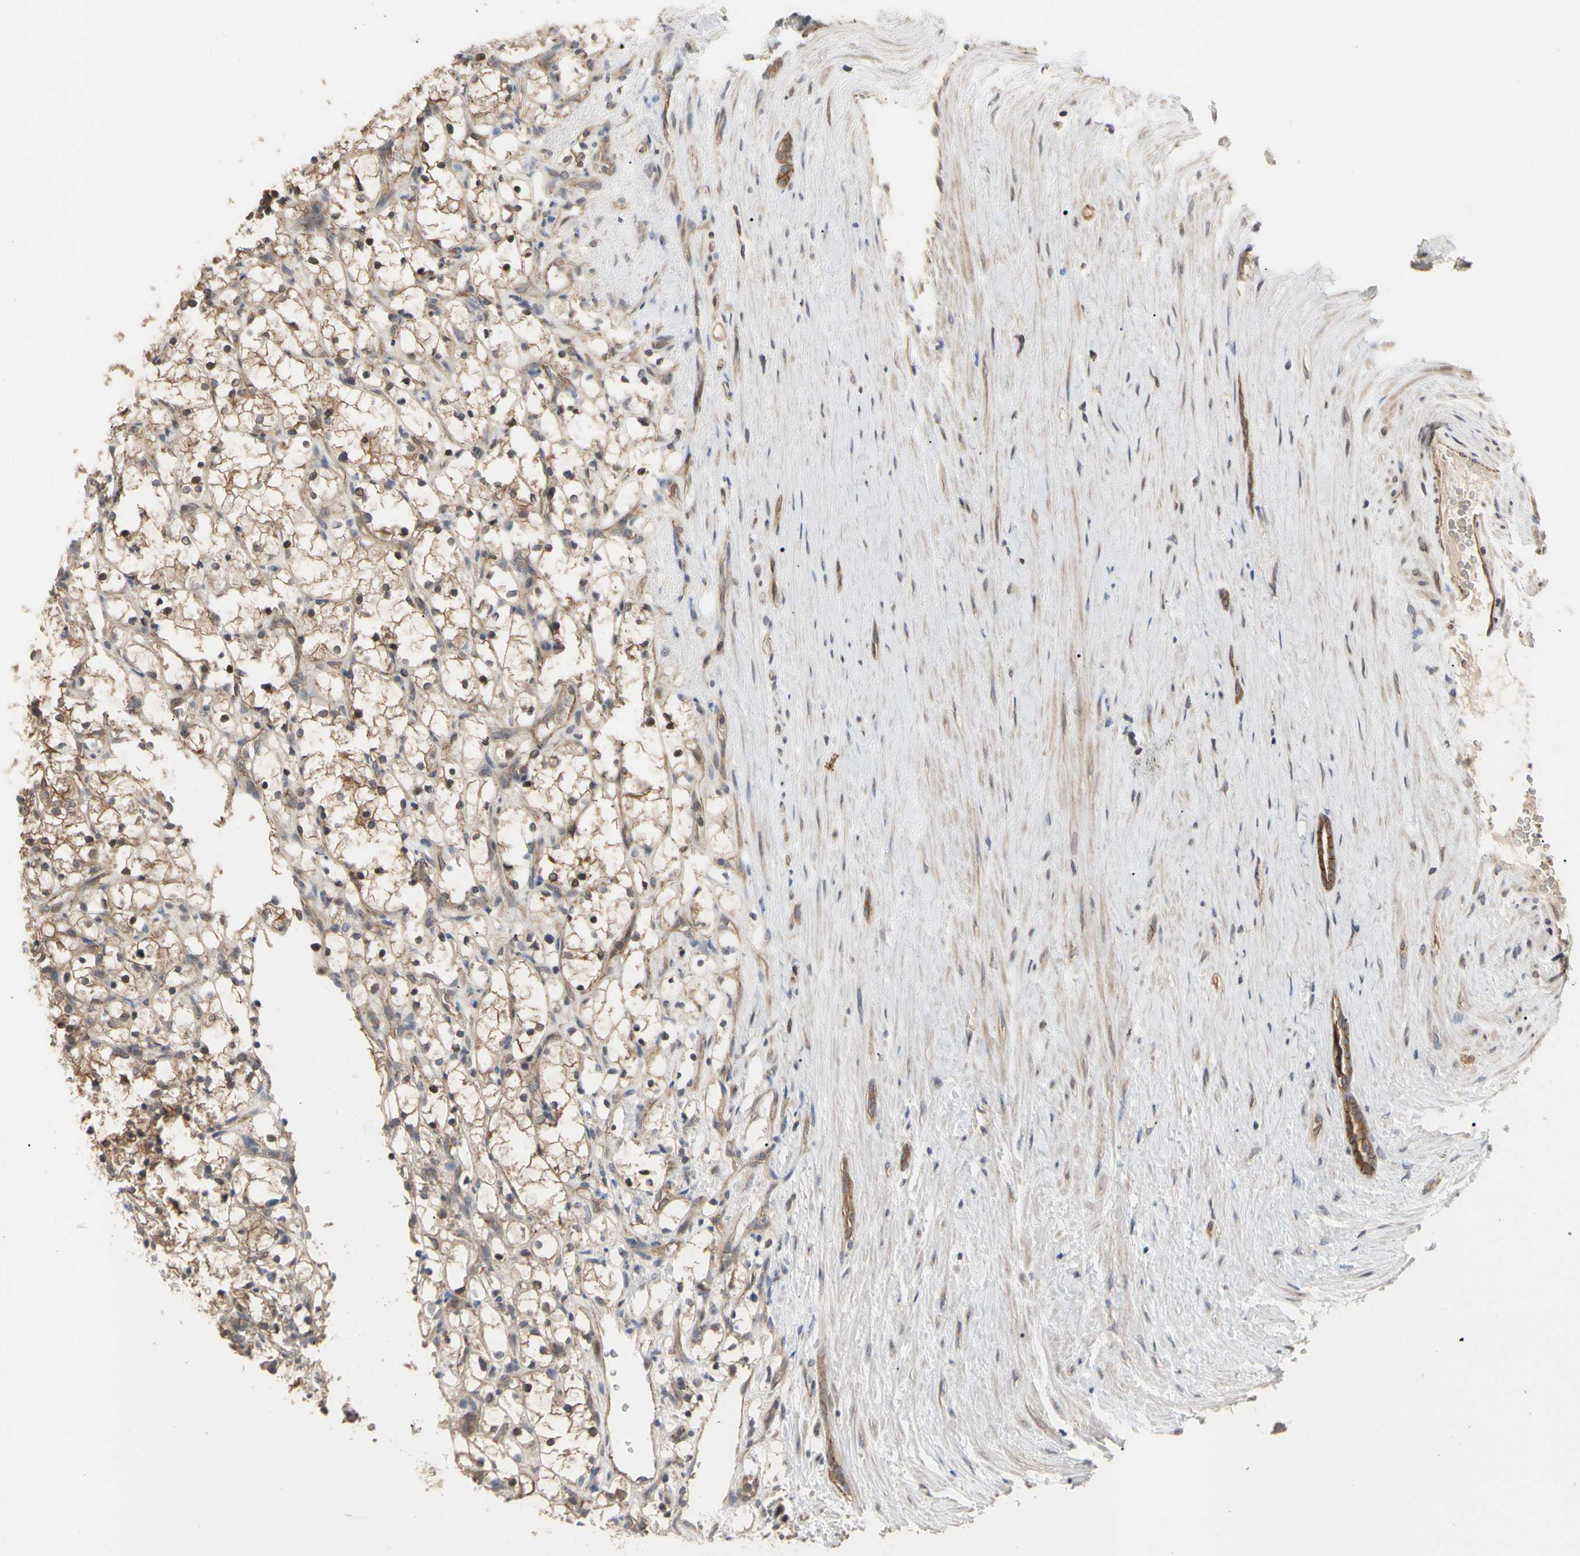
{"staining": {"intensity": "strong", "quantity": ">75%", "location": "cytoplasmic/membranous,nuclear"}, "tissue": "renal cancer", "cell_type": "Tumor cells", "image_type": "cancer", "snomed": [{"axis": "morphology", "description": "Adenocarcinoma, NOS"}, {"axis": "topography", "description": "Kidney"}], "caption": "Tumor cells reveal high levels of strong cytoplasmic/membranous and nuclear positivity in about >75% of cells in human renal adenocarcinoma. The staining is performed using DAB (3,3'-diaminobenzidine) brown chromogen to label protein expression. The nuclei are counter-stained blue using hematoxylin.", "gene": "DPP8", "patient": {"sex": "female", "age": 69}}